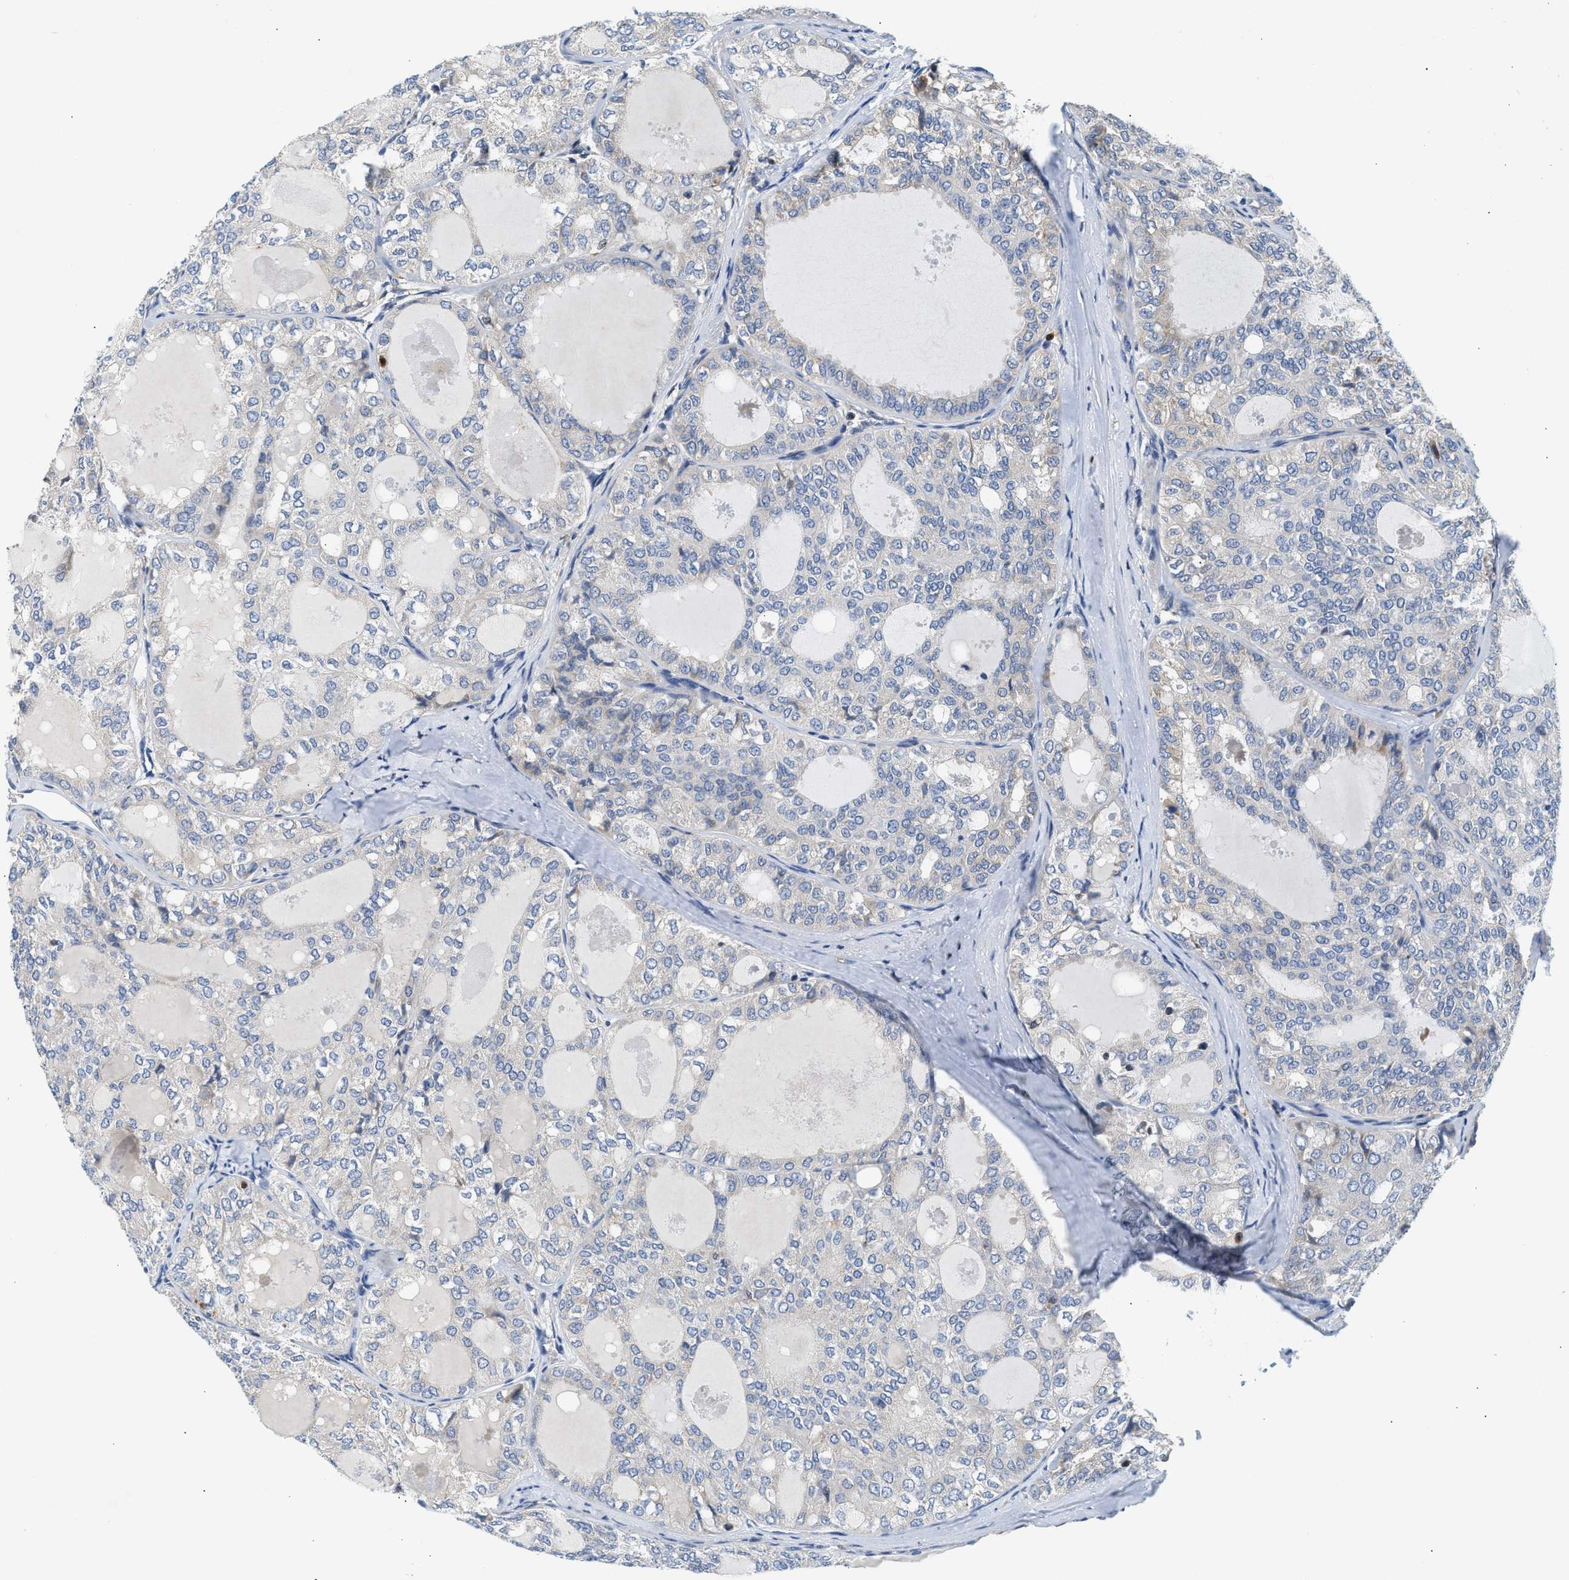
{"staining": {"intensity": "negative", "quantity": "none", "location": "none"}, "tissue": "thyroid cancer", "cell_type": "Tumor cells", "image_type": "cancer", "snomed": [{"axis": "morphology", "description": "Follicular adenoma carcinoma, NOS"}, {"axis": "topography", "description": "Thyroid gland"}], "caption": "Tumor cells are negative for brown protein staining in thyroid cancer (follicular adenoma carcinoma). Nuclei are stained in blue.", "gene": "SLIT2", "patient": {"sex": "male", "age": 75}}